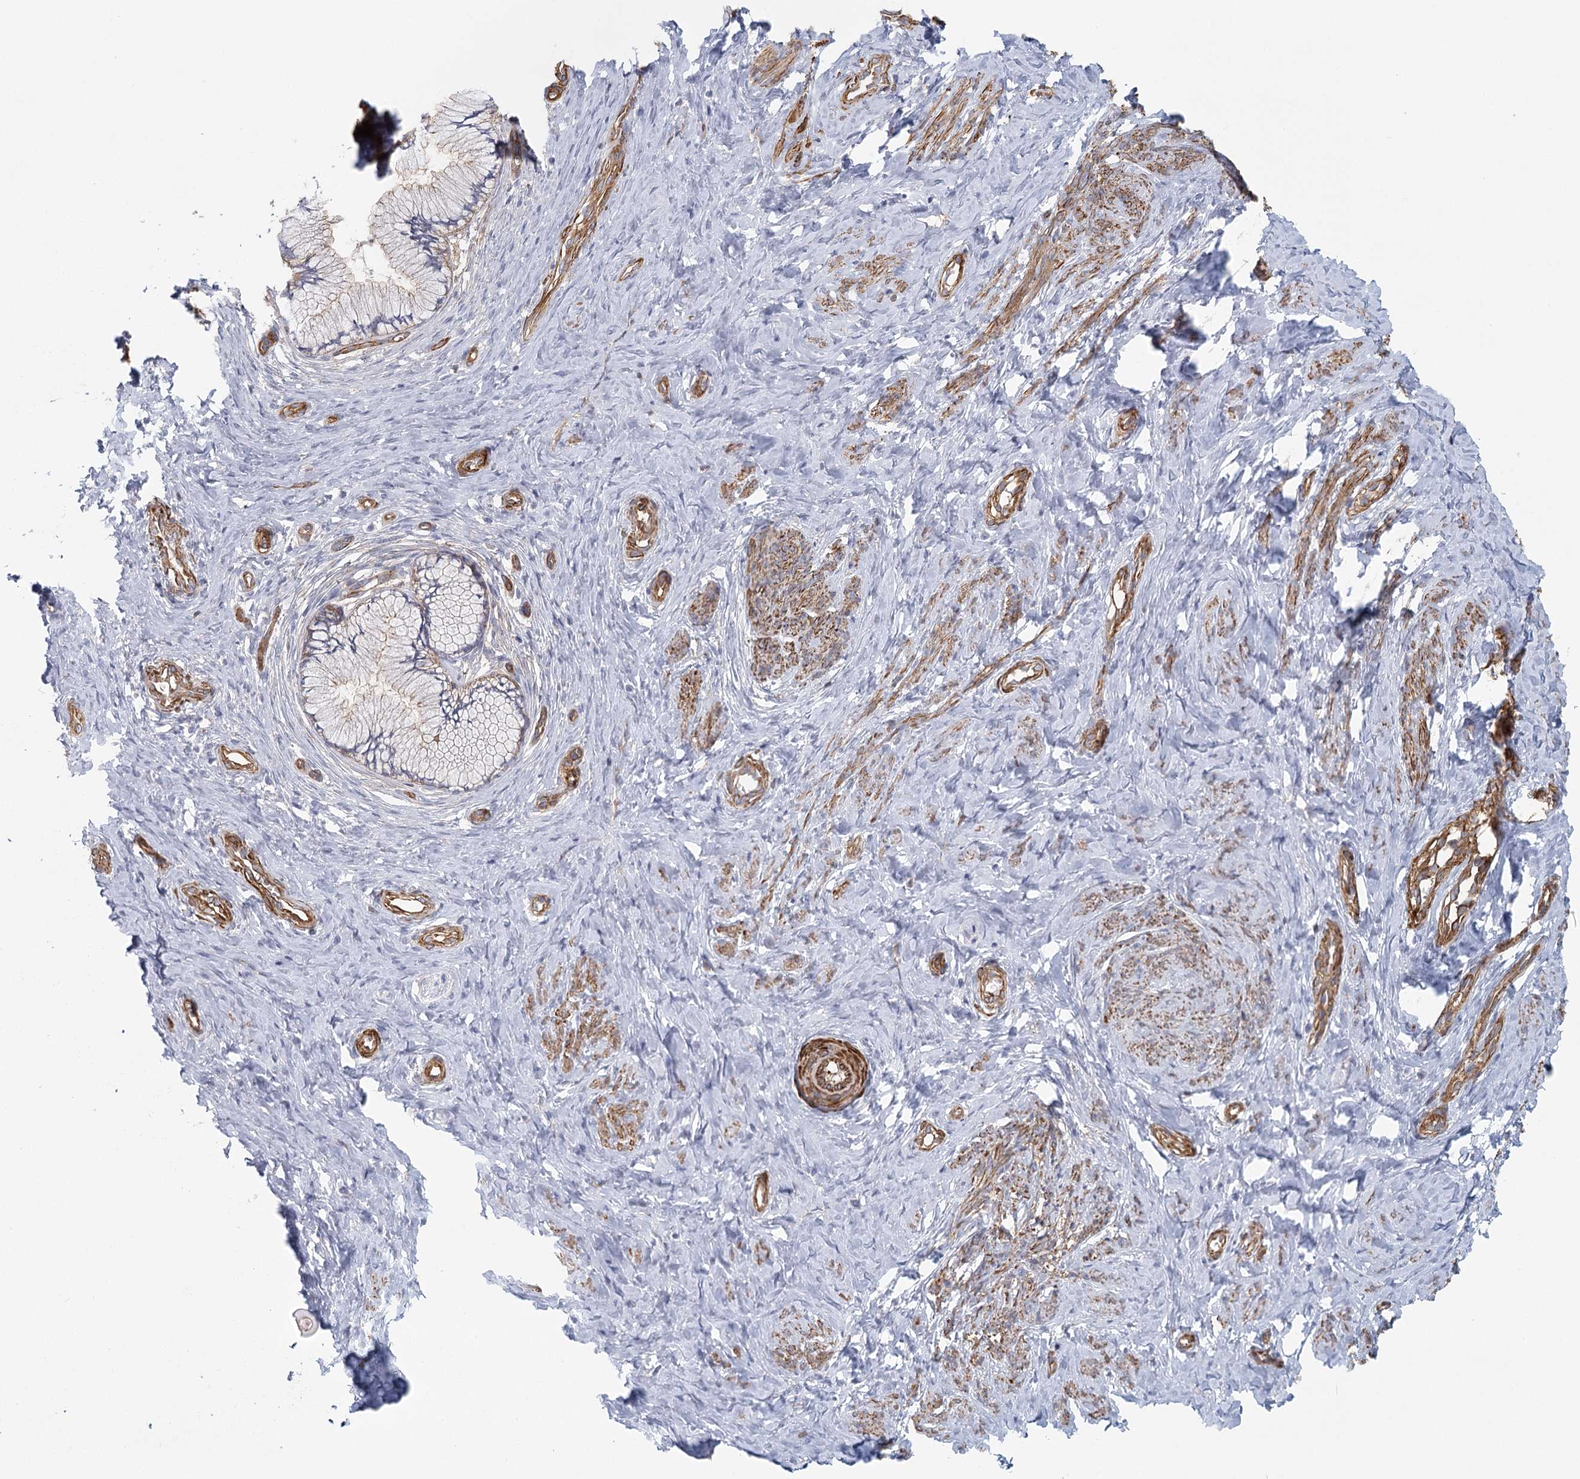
{"staining": {"intensity": "negative", "quantity": "none", "location": "none"}, "tissue": "cervix", "cell_type": "Glandular cells", "image_type": "normal", "snomed": [{"axis": "morphology", "description": "Normal tissue, NOS"}, {"axis": "topography", "description": "Cervix"}], "caption": "IHC image of normal cervix: human cervix stained with DAB shows no significant protein staining in glandular cells. Brightfield microscopy of immunohistochemistry stained with DAB (brown) and hematoxylin (blue), captured at high magnification.", "gene": "IFT46", "patient": {"sex": "female", "age": 36}}